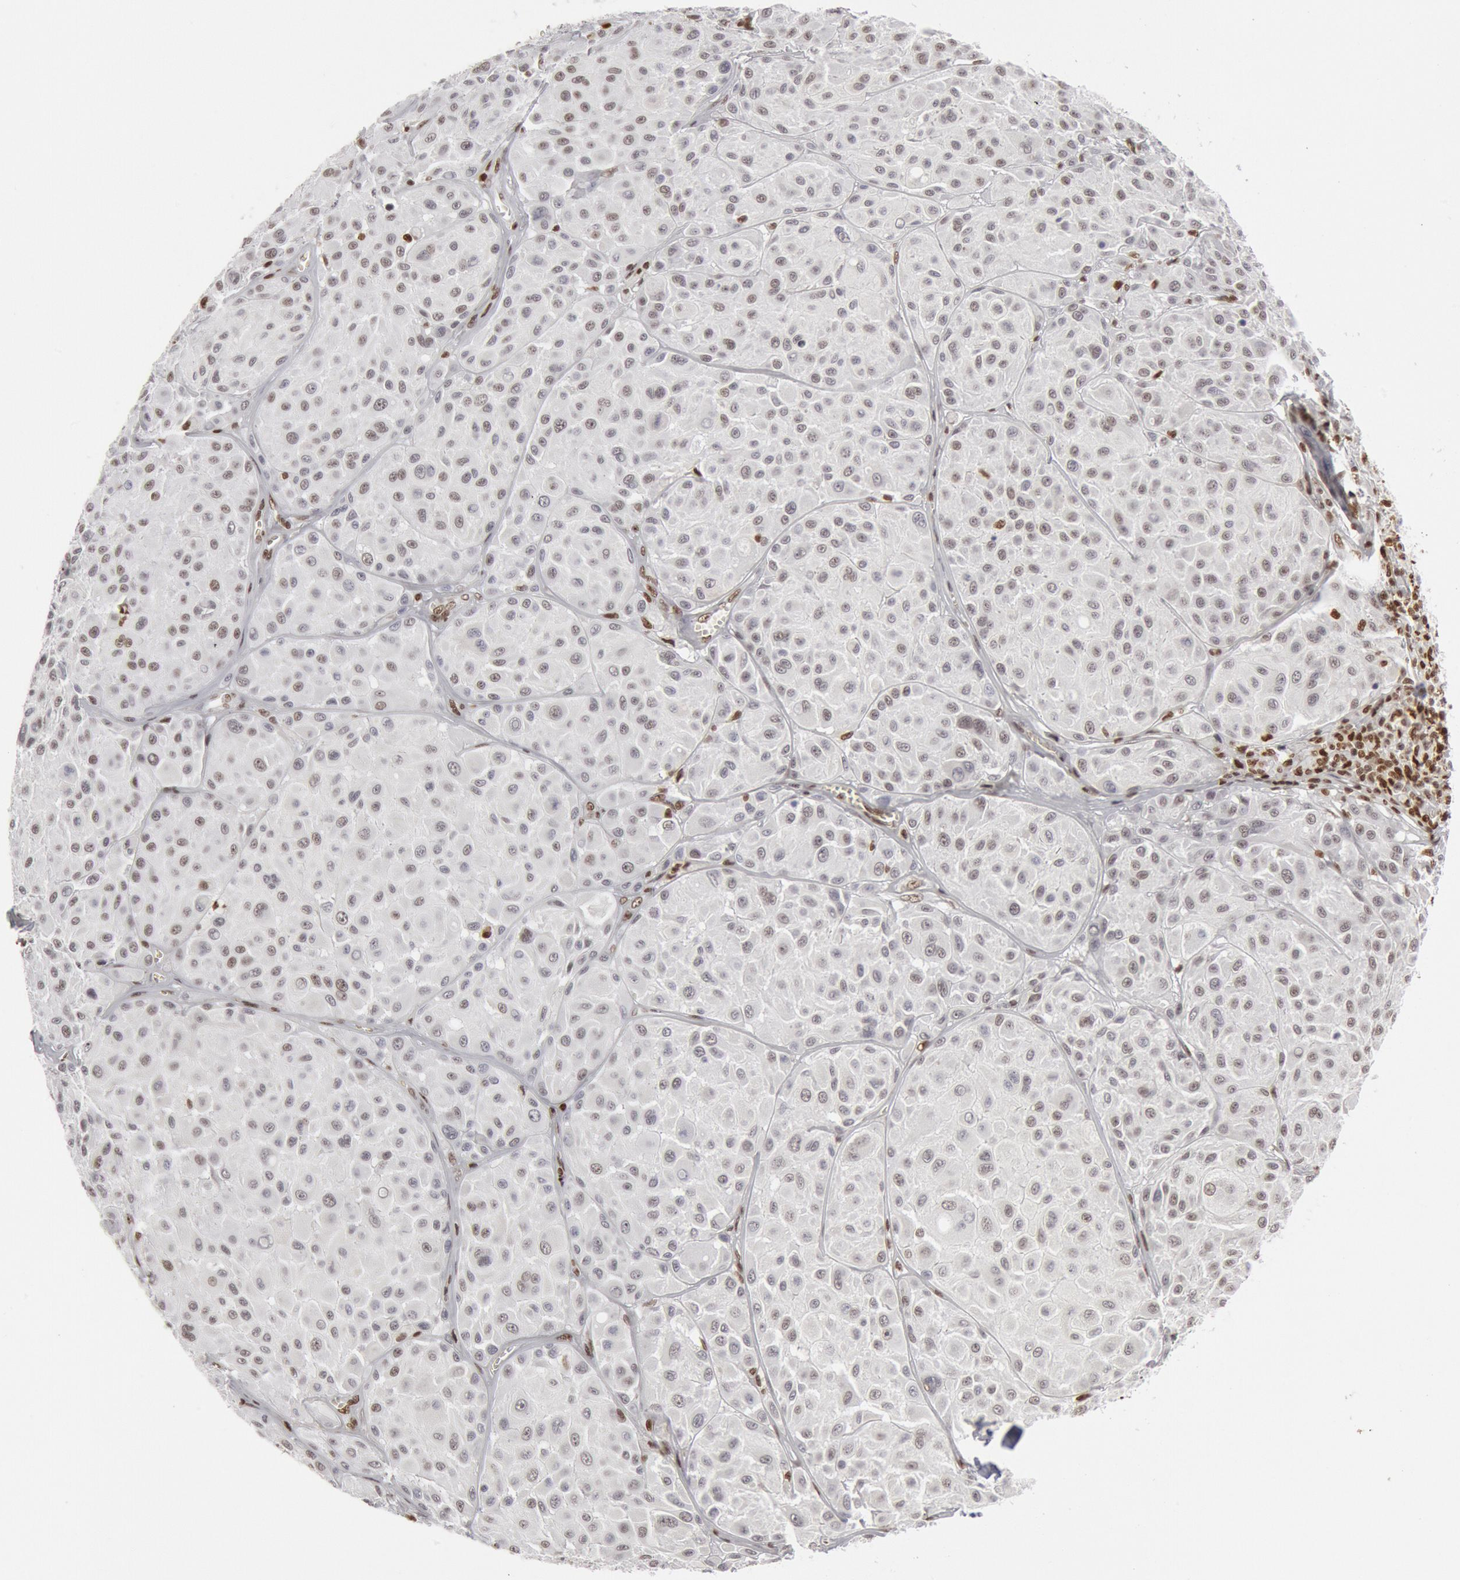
{"staining": {"intensity": "moderate", "quantity": "<25%", "location": "nuclear"}, "tissue": "melanoma", "cell_type": "Tumor cells", "image_type": "cancer", "snomed": [{"axis": "morphology", "description": "Malignant melanoma, NOS"}, {"axis": "topography", "description": "Skin"}], "caption": "Immunohistochemical staining of human melanoma demonstrates moderate nuclear protein expression in about <25% of tumor cells. Using DAB (3,3'-diaminobenzidine) (brown) and hematoxylin (blue) stains, captured at high magnification using brightfield microscopy.", "gene": "SUB1", "patient": {"sex": "male", "age": 36}}